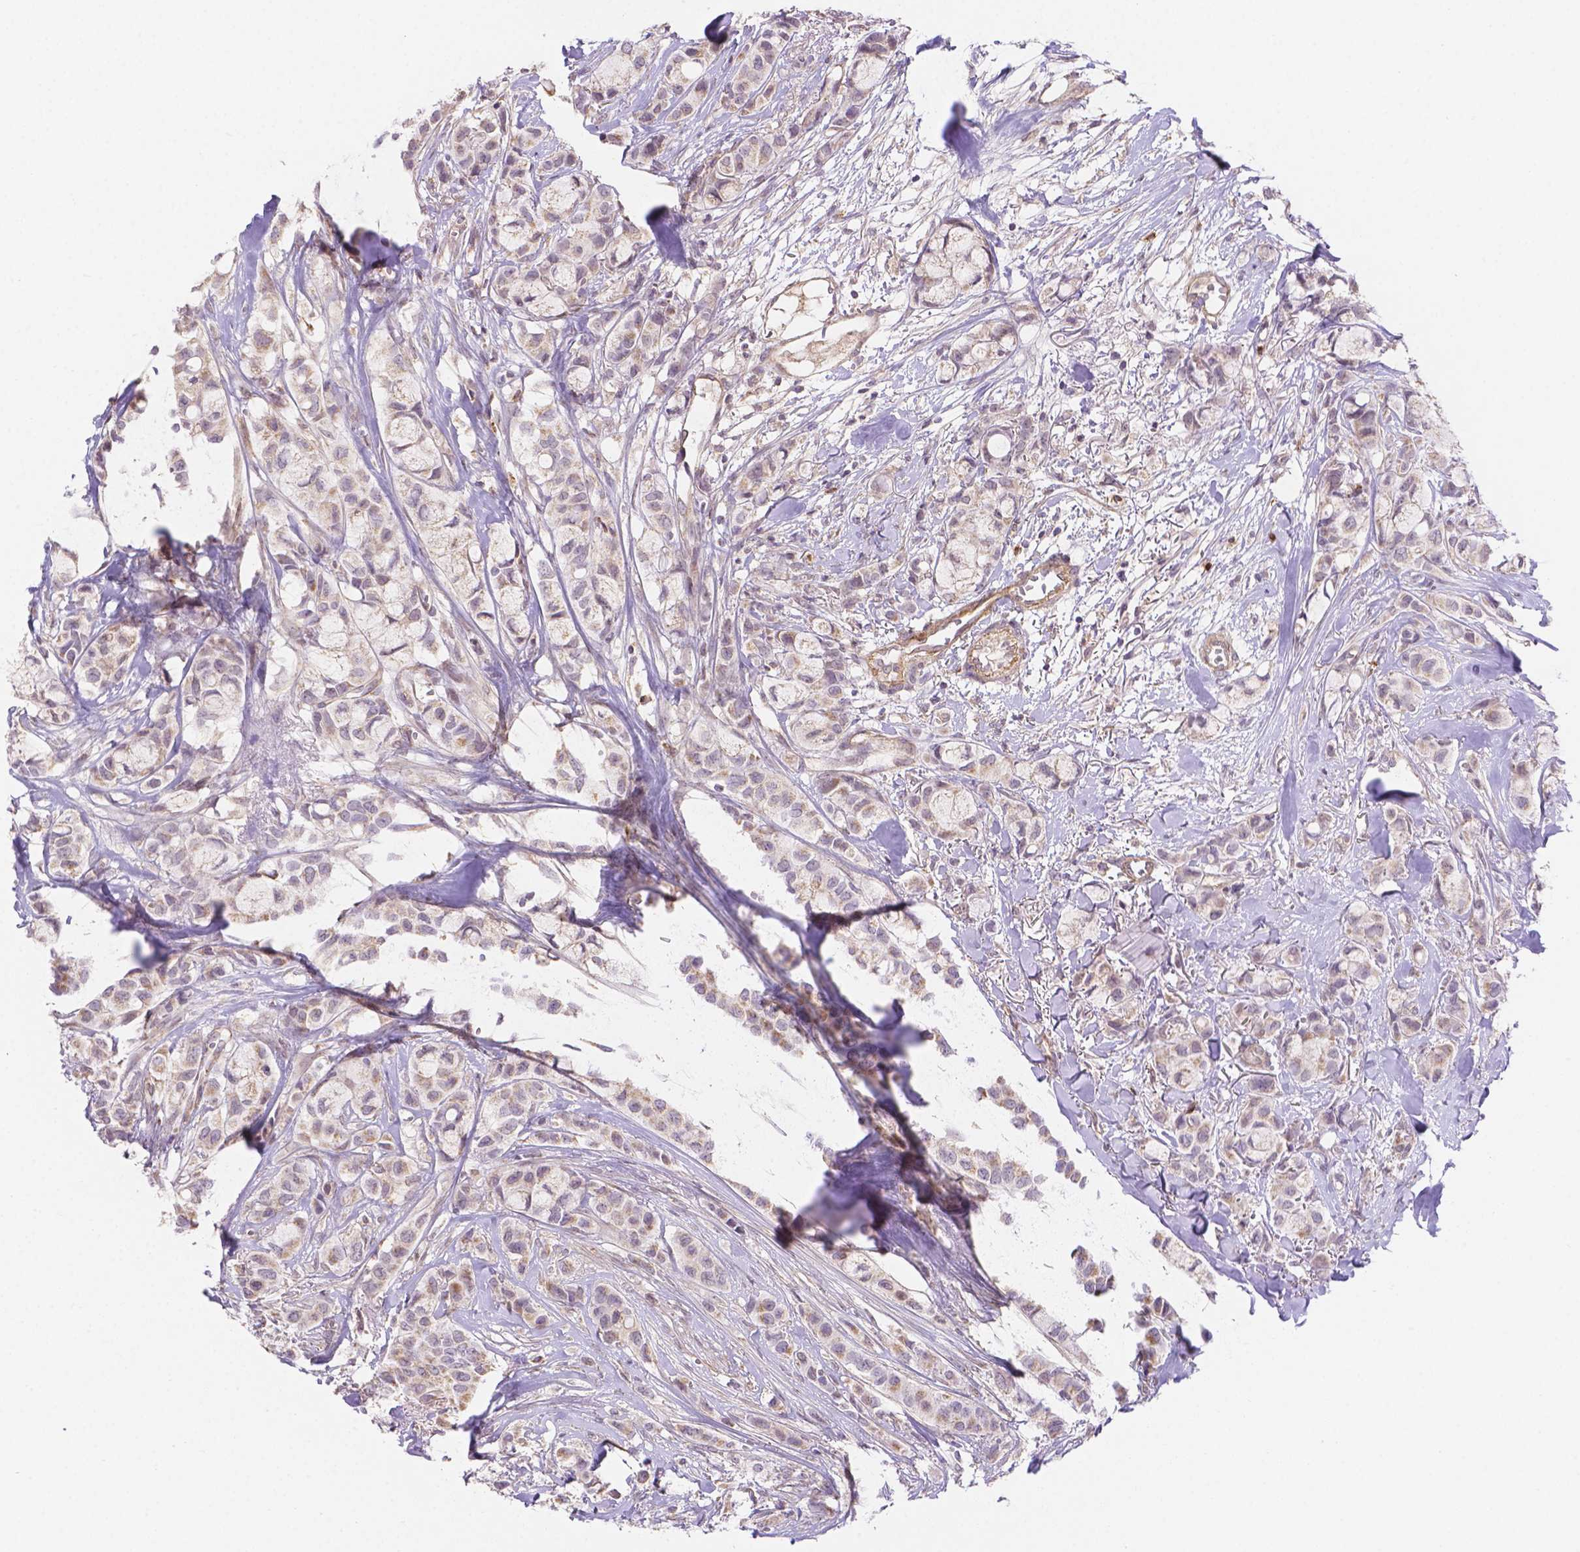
{"staining": {"intensity": "weak", "quantity": "<25%", "location": "cytoplasmic/membranous"}, "tissue": "breast cancer", "cell_type": "Tumor cells", "image_type": "cancer", "snomed": [{"axis": "morphology", "description": "Duct carcinoma"}, {"axis": "topography", "description": "Breast"}], "caption": "This is a photomicrograph of immunohistochemistry (IHC) staining of breast invasive ductal carcinoma, which shows no expression in tumor cells.", "gene": "CYYR1", "patient": {"sex": "female", "age": 85}}